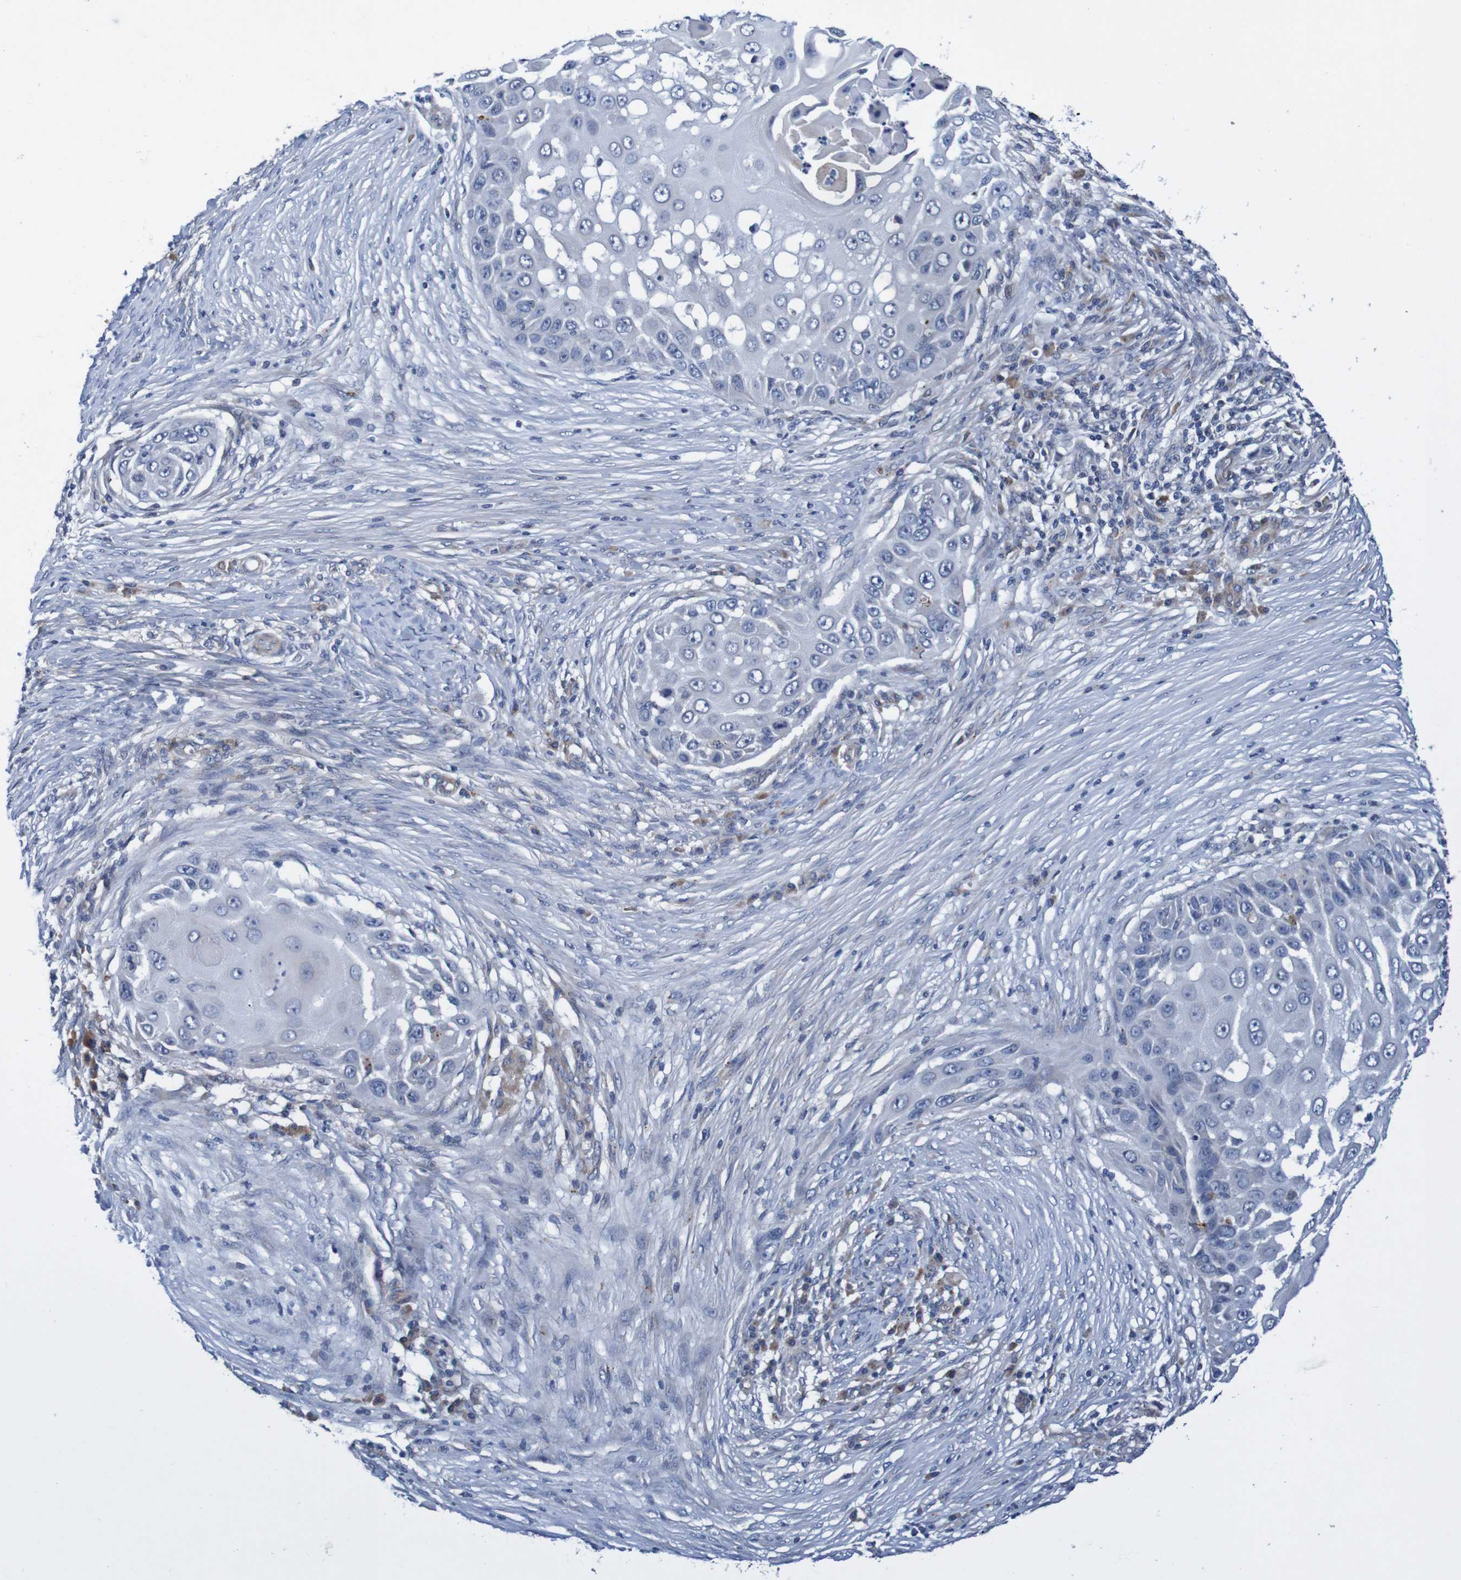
{"staining": {"intensity": "negative", "quantity": "none", "location": "none"}, "tissue": "skin cancer", "cell_type": "Tumor cells", "image_type": "cancer", "snomed": [{"axis": "morphology", "description": "Squamous cell carcinoma, NOS"}, {"axis": "topography", "description": "Skin"}], "caption": "High power microscopy photomicrograph of an immunohistochemistry histopathology image of skin squamous cell carcinoma, revealing no significant expression in tumor cells.", "gene": "CPED1", "patient": {"sex": "female", "age": 44}}